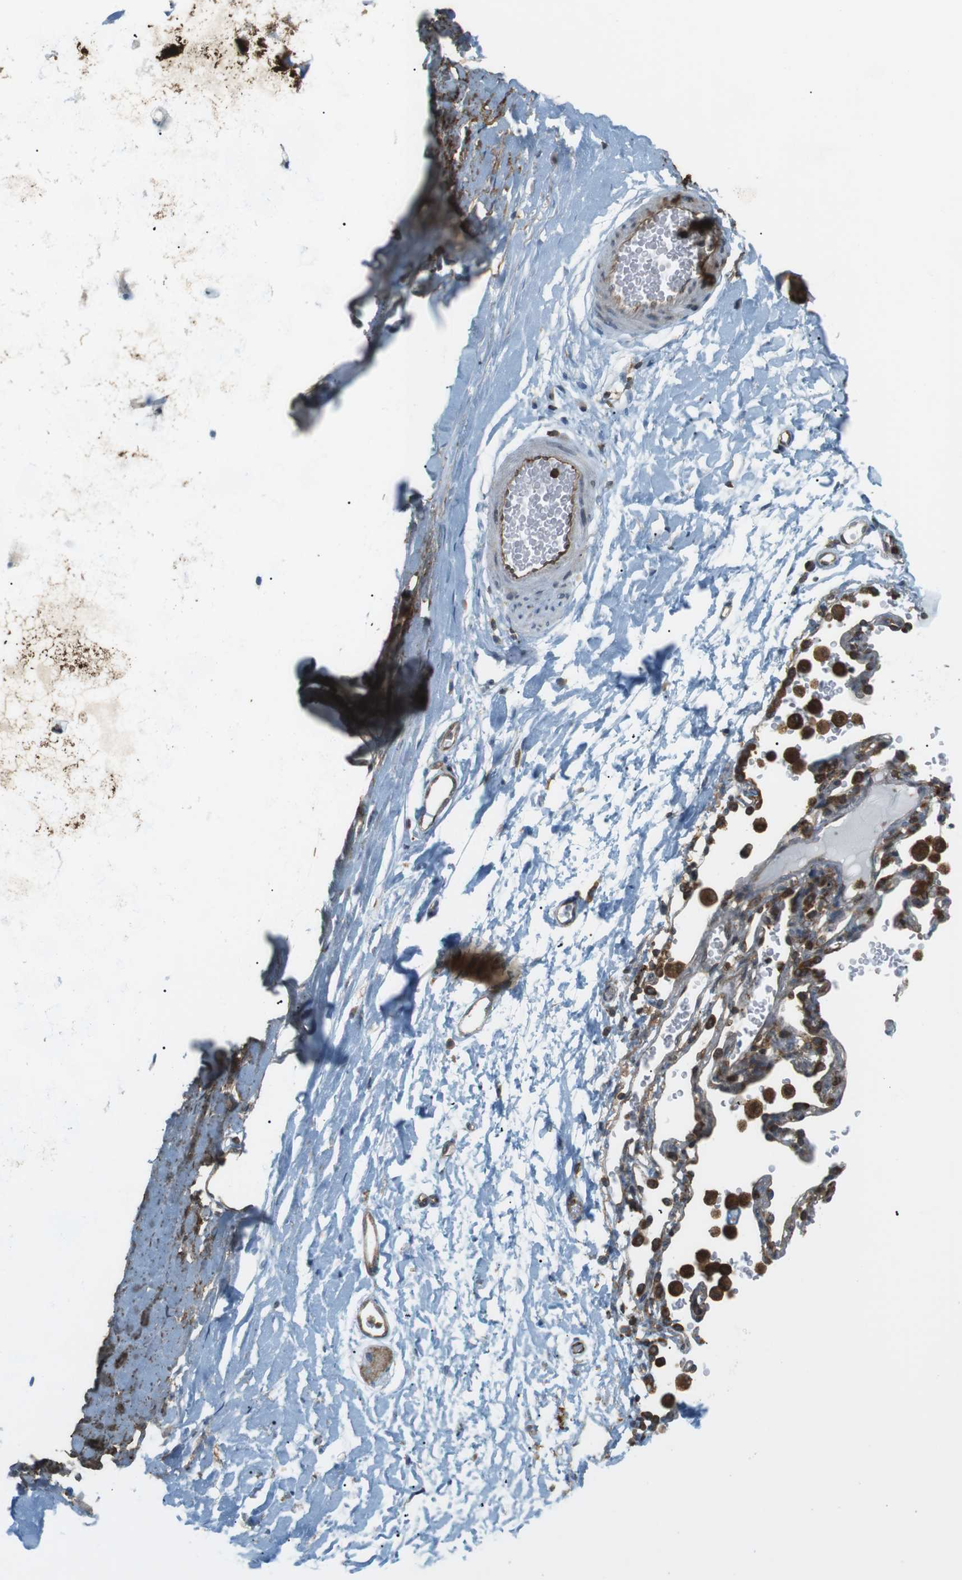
{"staining": {"intensity": "negative", "quantity": "none", "location": "none"}, "tissue": "adipose tissue", "cell_type": "Adipocytes", "image_type": "normal", "snomed": [{"axis": "morphology", "description": "Normal tissue, NOS"}, {"axis": "topography", "description": "Cartilage tissue"}, {"axis": "topography", "description": "Bronchus"}], "caption": "Immunohistochemistry histopathology image of normal adipose tissue: human adipose tissue stained with DAB reveals no significant protein expression in adipocytes. (Stains: DAB (3,3'-diaminobenzidine) immunohistochemistry (IHC) with hematoxylin counter stain, Microscopy: brightfield microscopy at high magnification).", "gene": "FLII", "patient": {"sex": "female", "age": 53}}